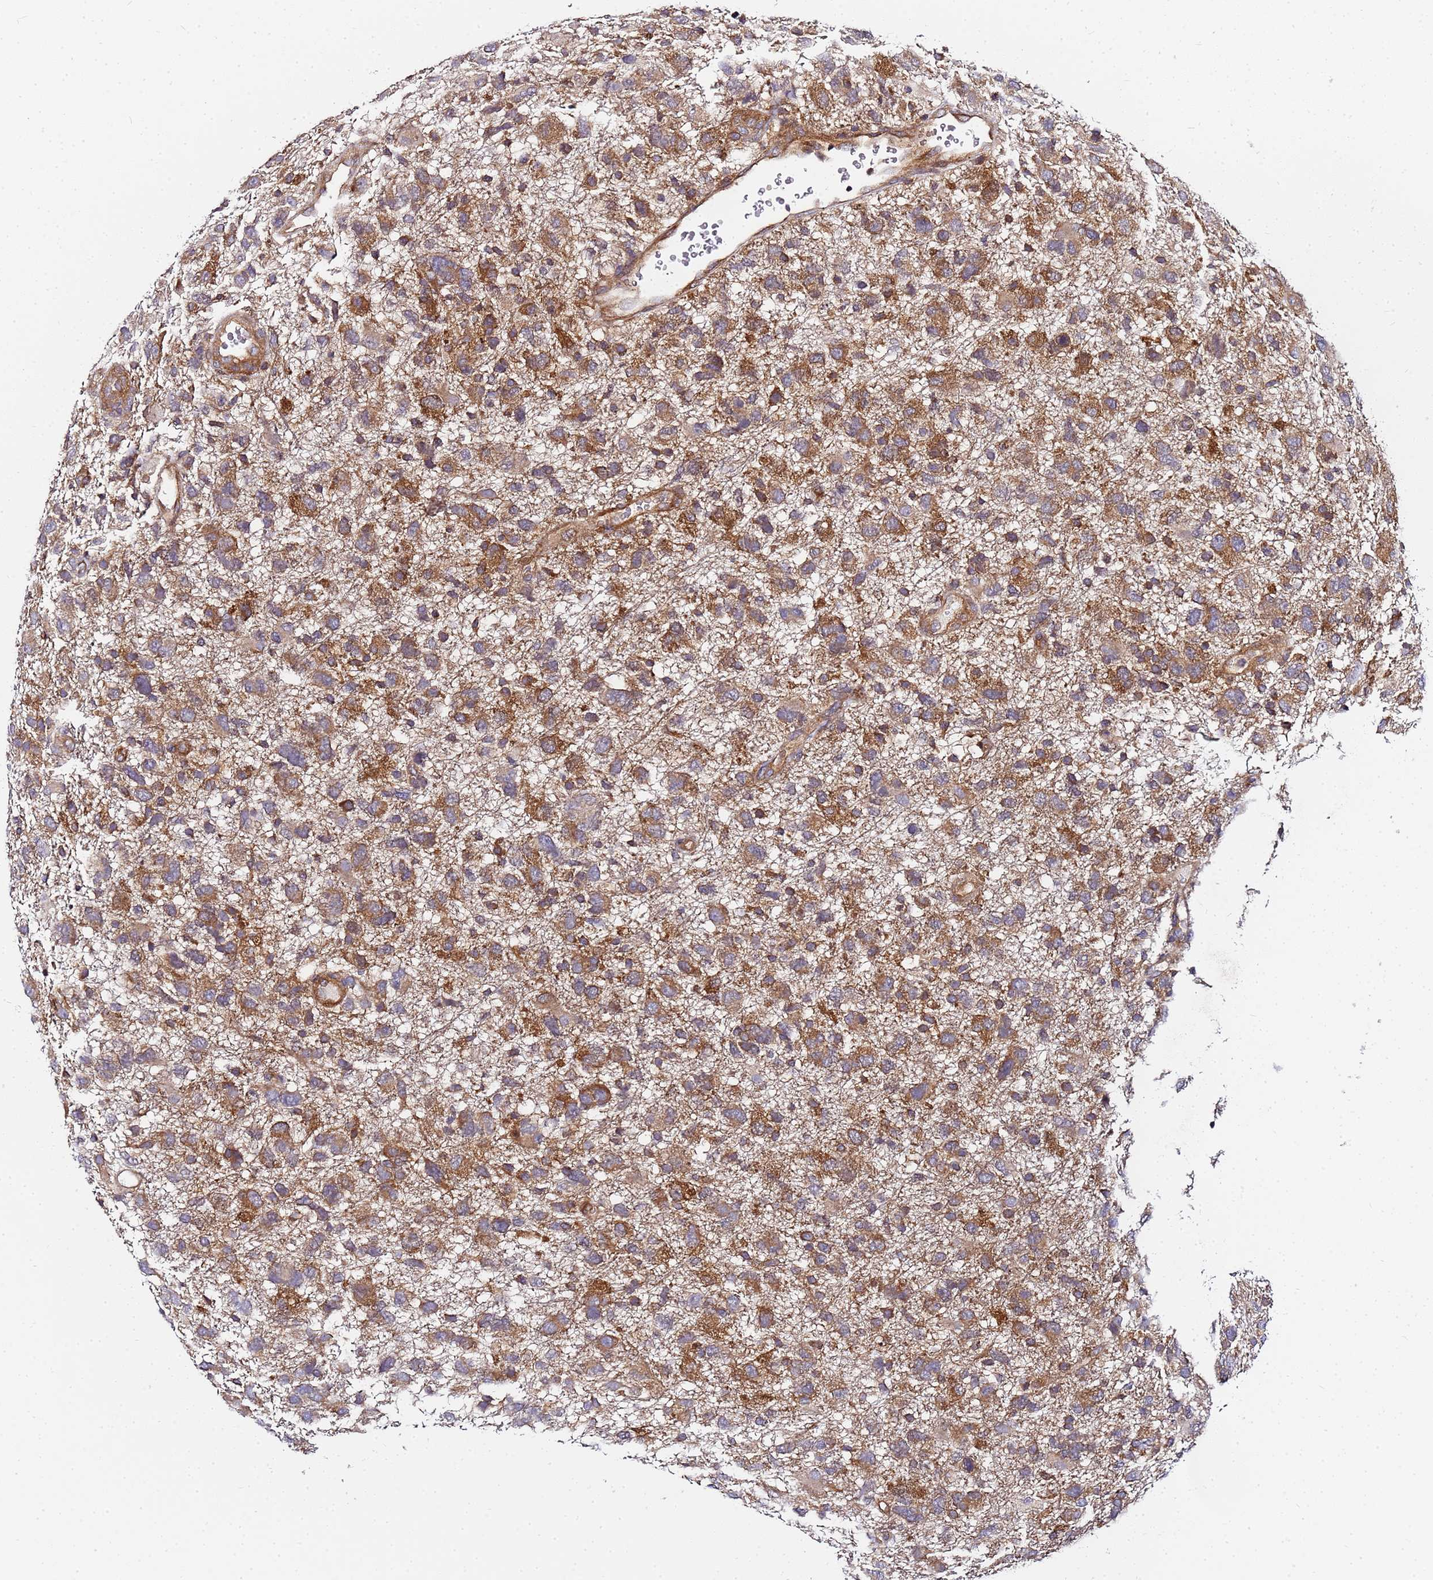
{"staining": {"intensity": "moderate", "quantity": ">75%", "location": "cytoplasmic/membranous"}, "tissue": "glioma", "cell_type": "Tumor cells", "image_type": "cancer", "snomed": [{"axis": "morphology", "description": "Glioma, malignant, High grade"}, {"axis": "topography", "description": "Brain"}], "caption": "Immunohistochemical staining of human glioma exhibits medium levels of moderate cytoplasmic/membranous positivity in about >75% of tumor cells.", "gene": "CHM", "patient": {"sex": "male", "age": 61}}